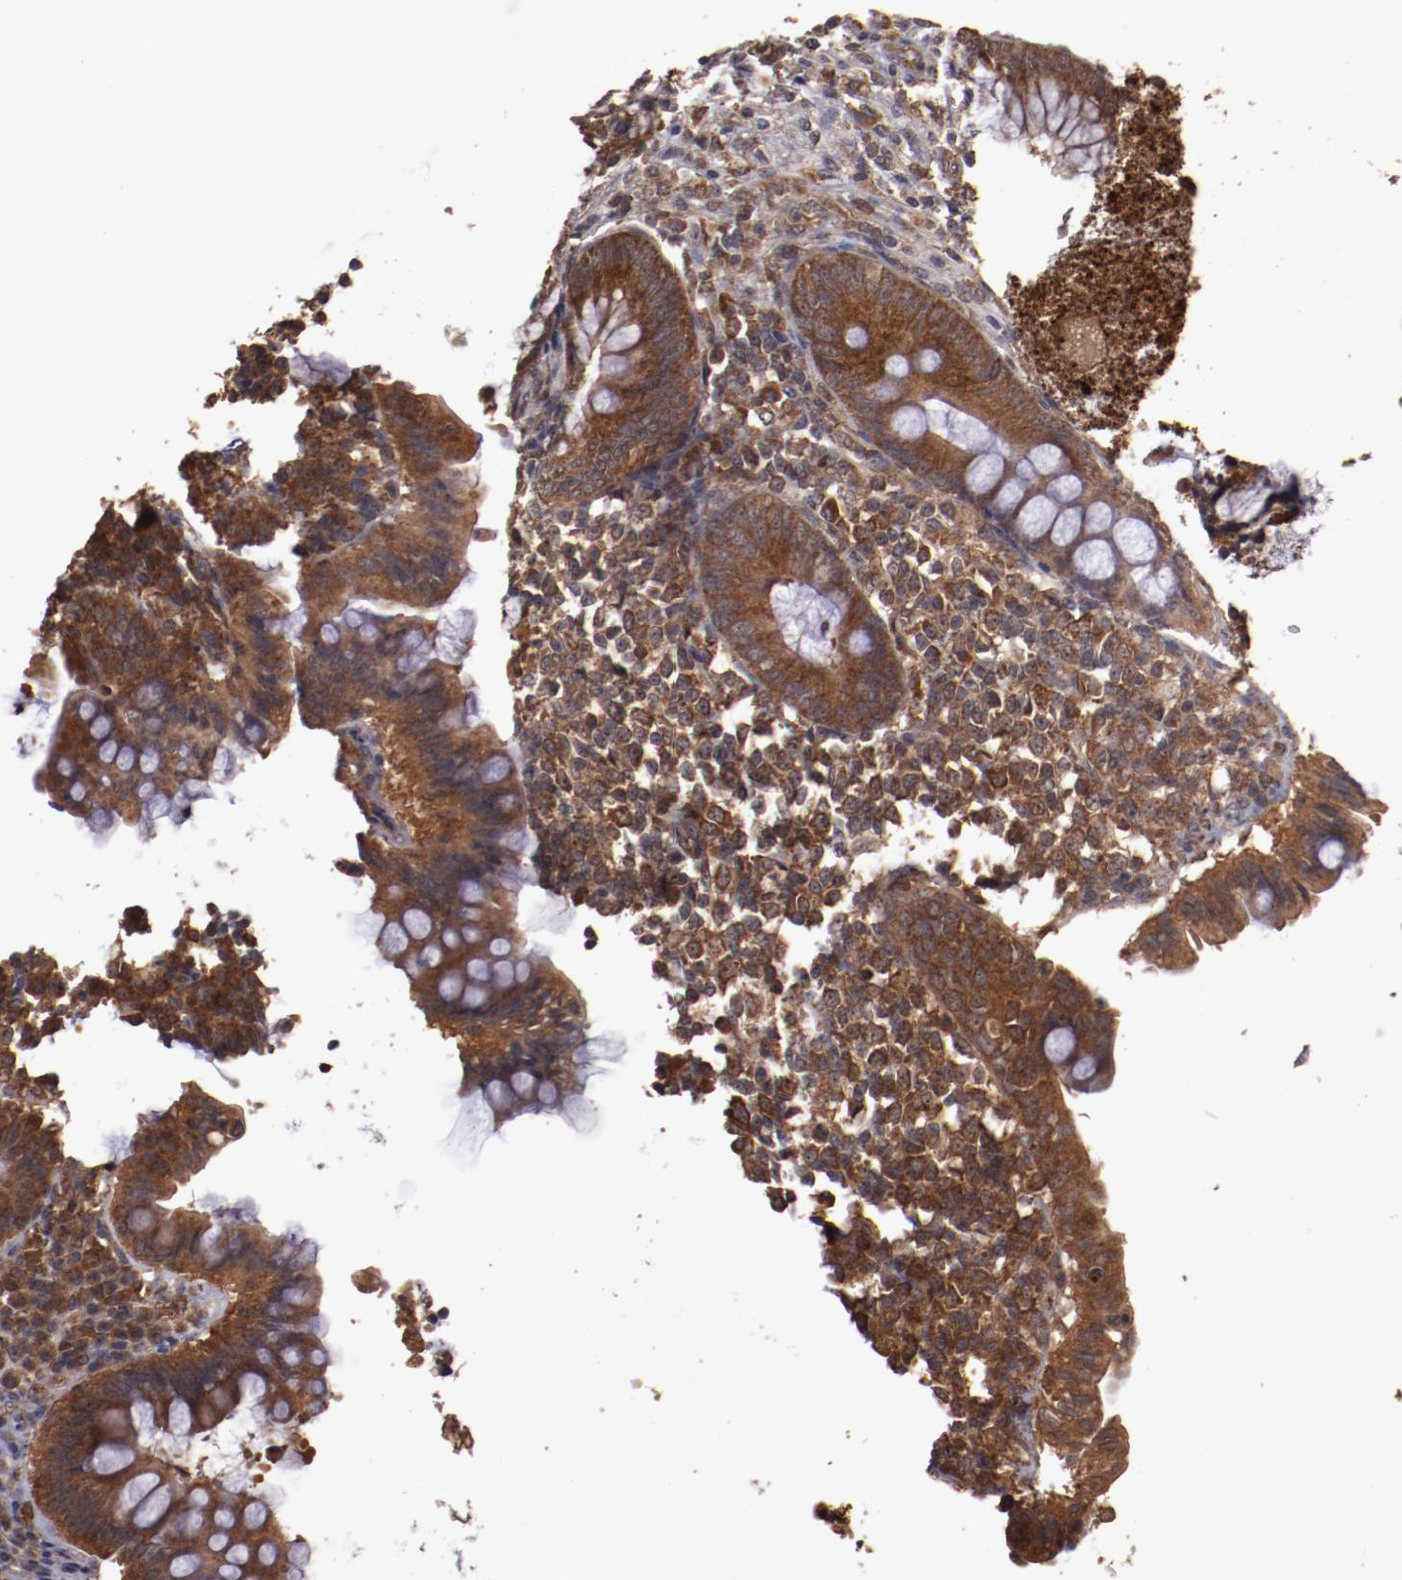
{"staining": {"intensity": "strong", "quantity": ">75%", "location": "cytoplasmic/membranous"}, "tissue": "appendix", "cell_type": "Glandular cells", "image_type": "normal", "snomed": [{"axis": "morphology", "description": "Normal tissue, NOS"}, {"axis": "topography", "description": "Appendix"}], "caption": "Strong cytoplasmic/membranous protein expression is present in approximately >75% of glandular cells in appendix. (IHC, brightfield microscopy, high magnification).", "gene": "TXNDC16", "patient": {"sex": "female", "age": 66}}